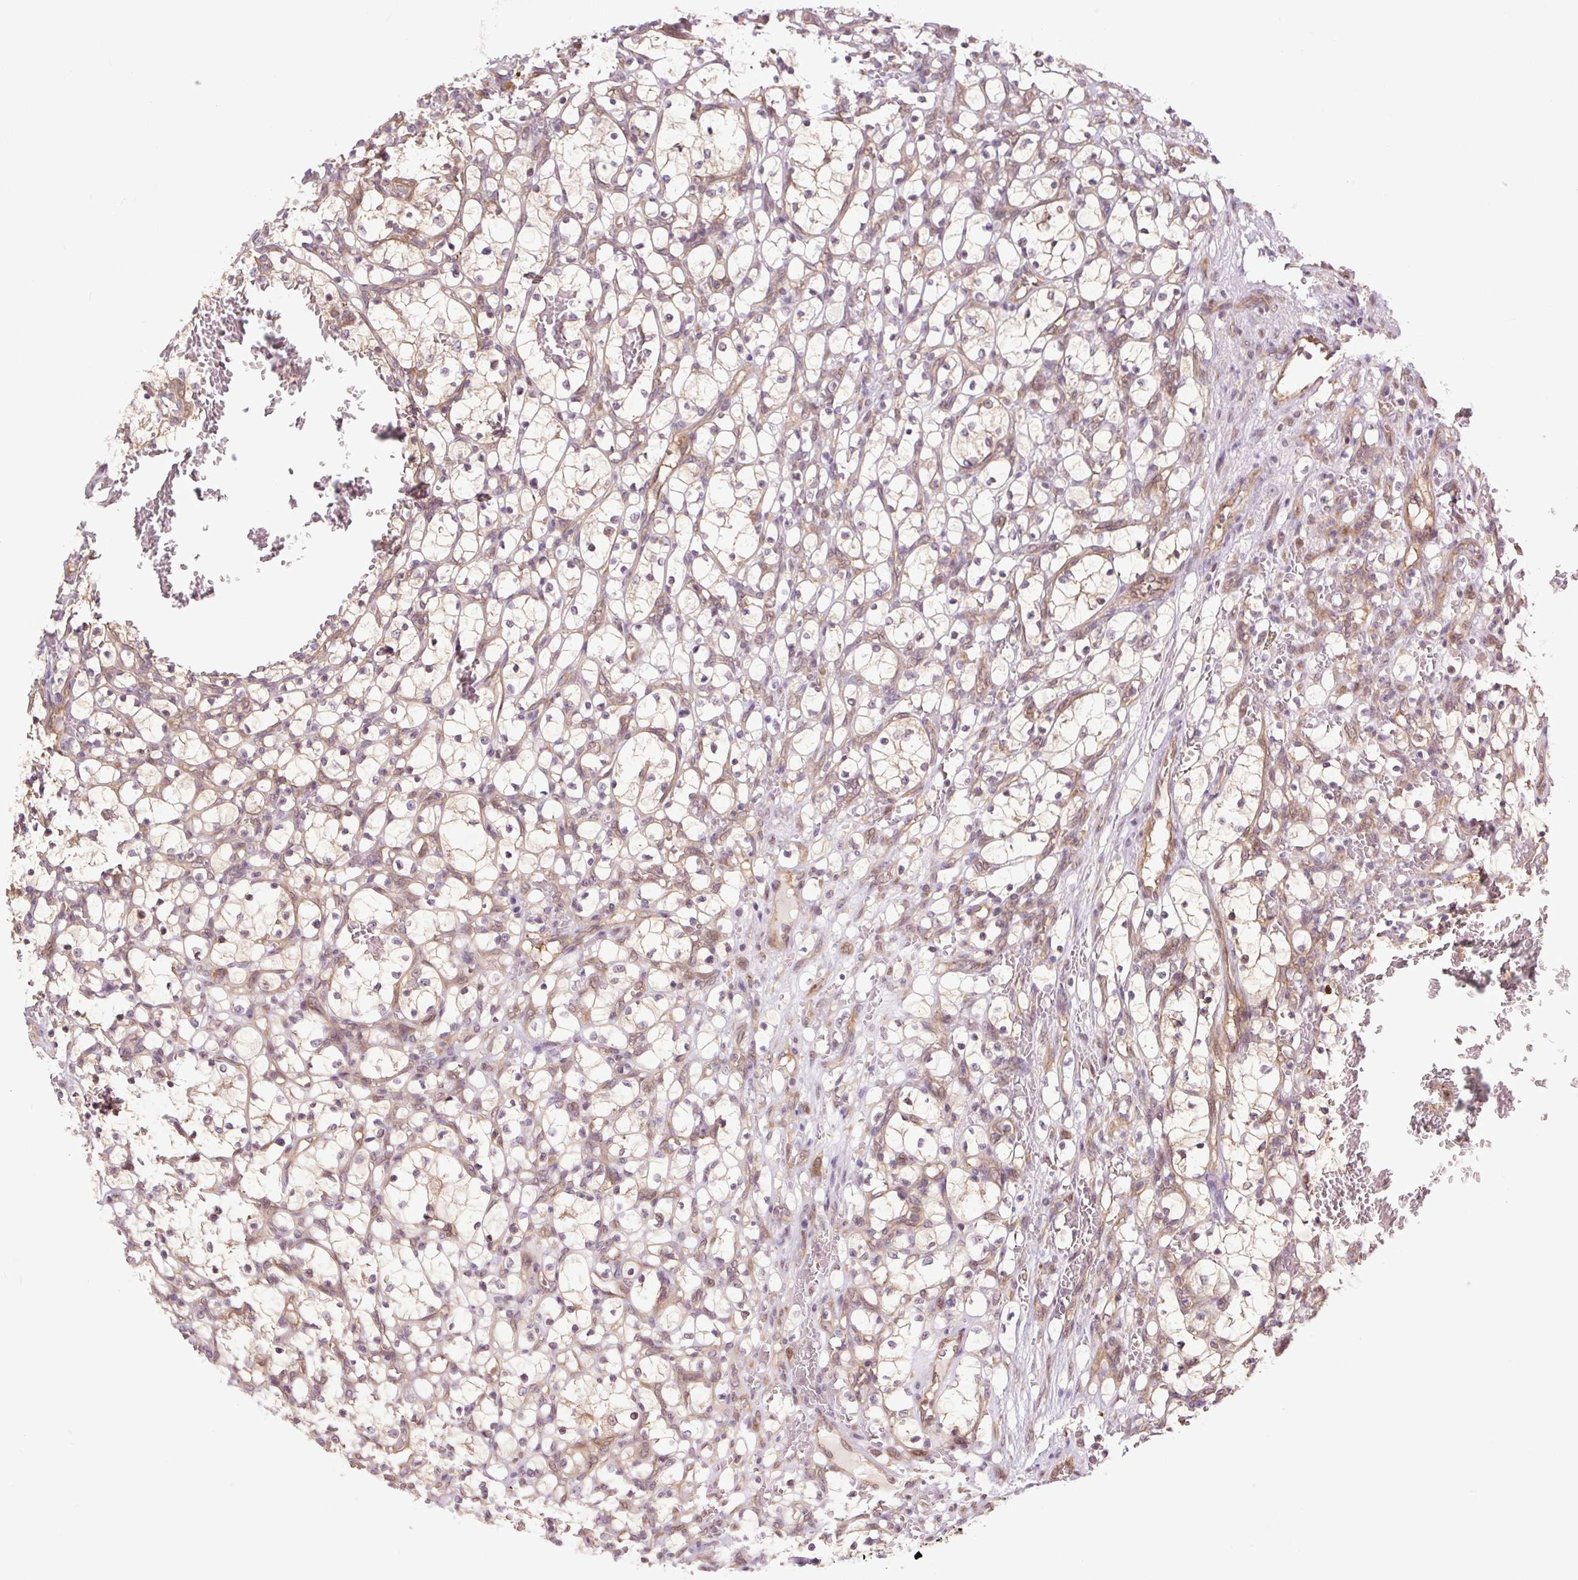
{"staining": {"intensity": "weak", "quantity": "<25%", "location": "cytoplasmic/membranous"}, "tissue": "renal cancer", "cell_type": "Tumor cells", "image_type": "cancer", "snomed": [{"axis": "morphology", "description": "Adenocarcinoma, NOS"}, {"axis": "topography", "description": "Kidney"}], "caption": "High magnification brightfield microscopy of renal adenocarcinoma stained with DAB (3,3'-diaminobenzidine) (brown) and counterstained with hematoxylin (blue): tumor cells show no significant expression. (DAB (3,3'-diaminobenzidine) immunohistochemistry (IHC) with hematoxylin counter stain).", "gene": "TPT1", "patient": {"sex": "female", "age": 69}}